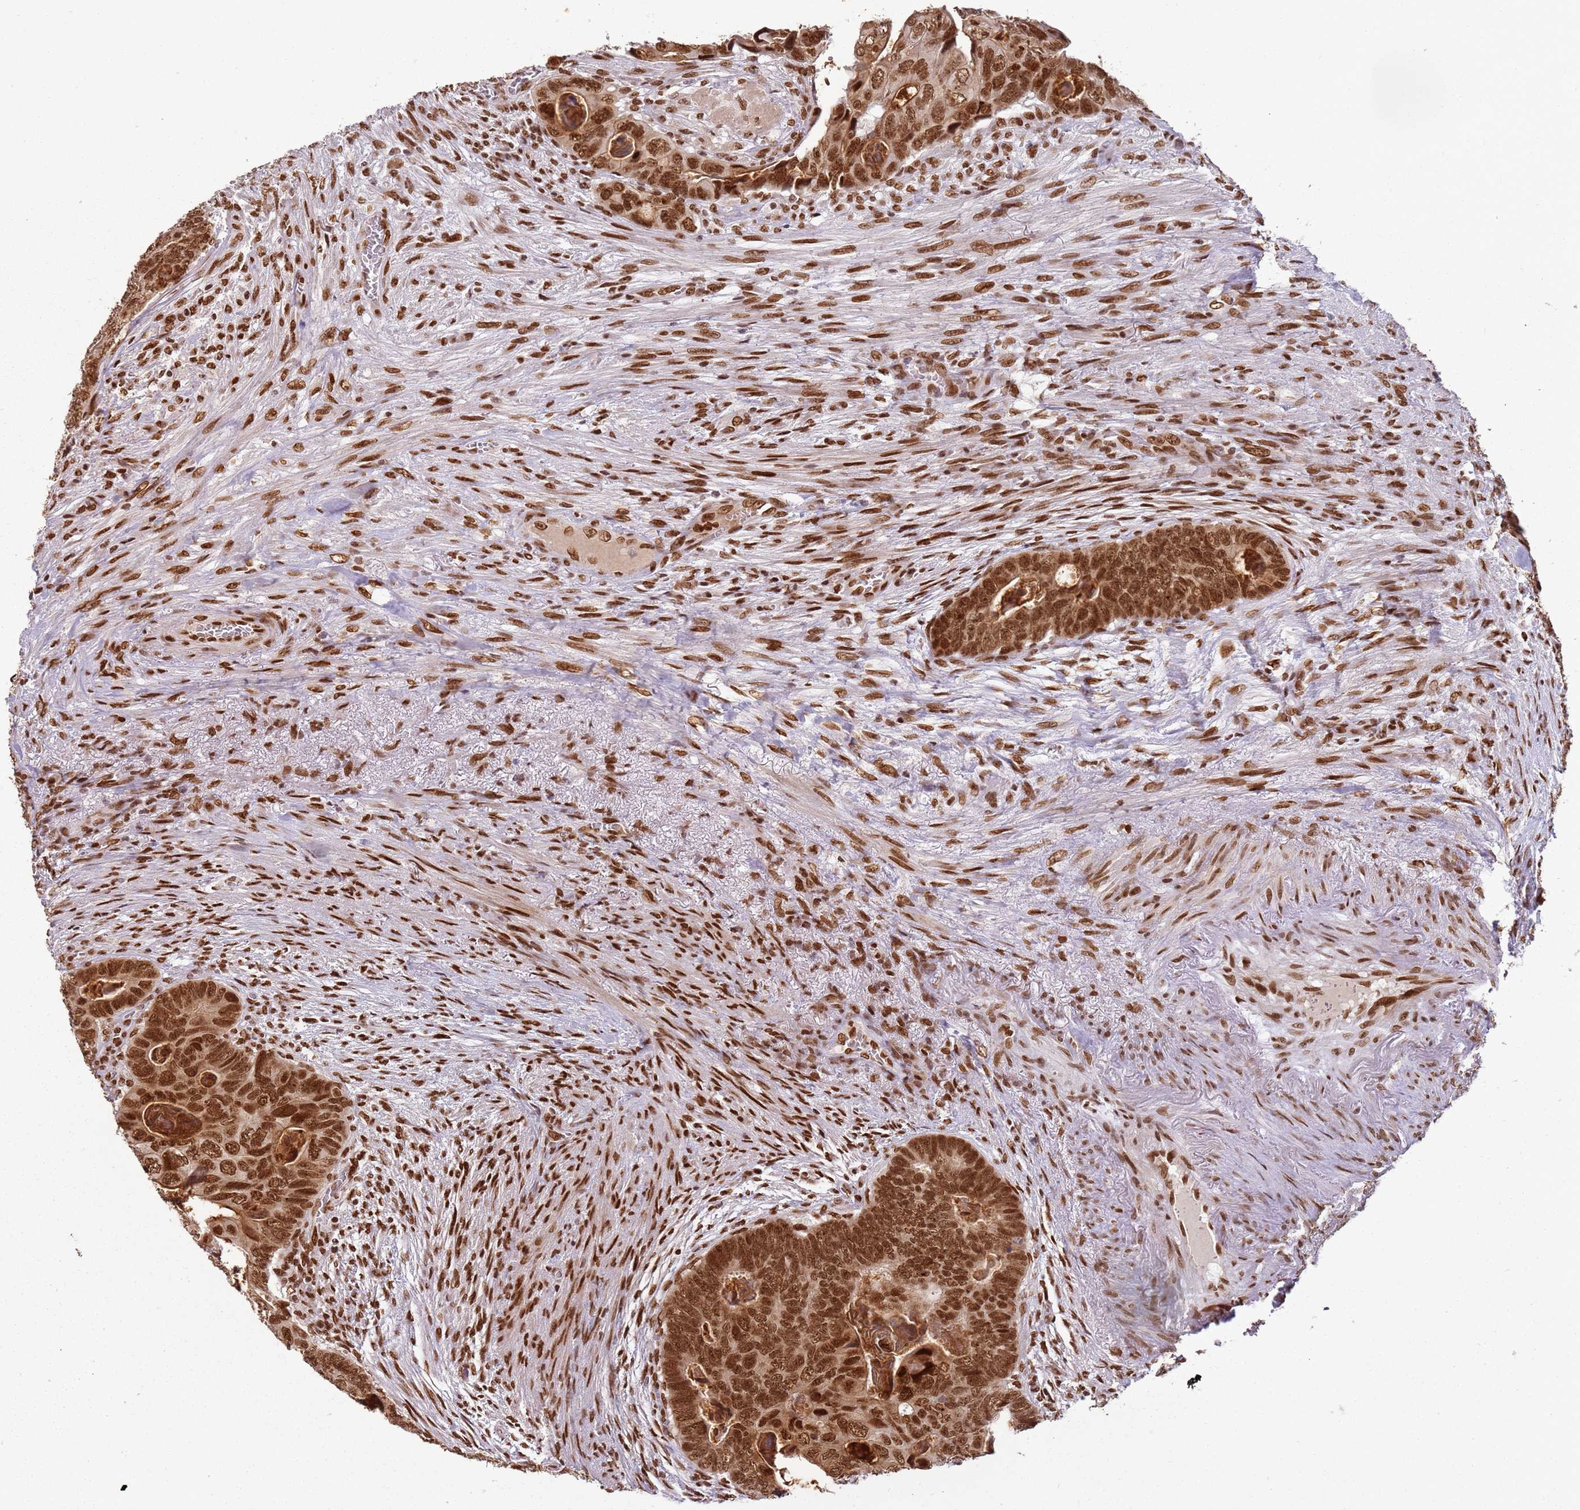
{"staining": {"intensity": "strong", "quantity": ">75%", "location": "cytoplasmic/membranous,nuclear"}, "tissue": "colorectal cancer", "cell_type": "Tumor cells", "image_type": "cancer", "snomed": [{"axis": "morphology", "description": "Adenocarcinoma, NOS"}, {"axis": "topography", "description": "Rectum"}], "caption": "Strong cytoplasmic/membranous and nuclear positivity for a protein is present in approximately >75% of tumor cells of colorectal adenocarcinoma using immunohistochemistry.", "gene": "TENT4A", "patient": {"sex": "female", "age": 78}}